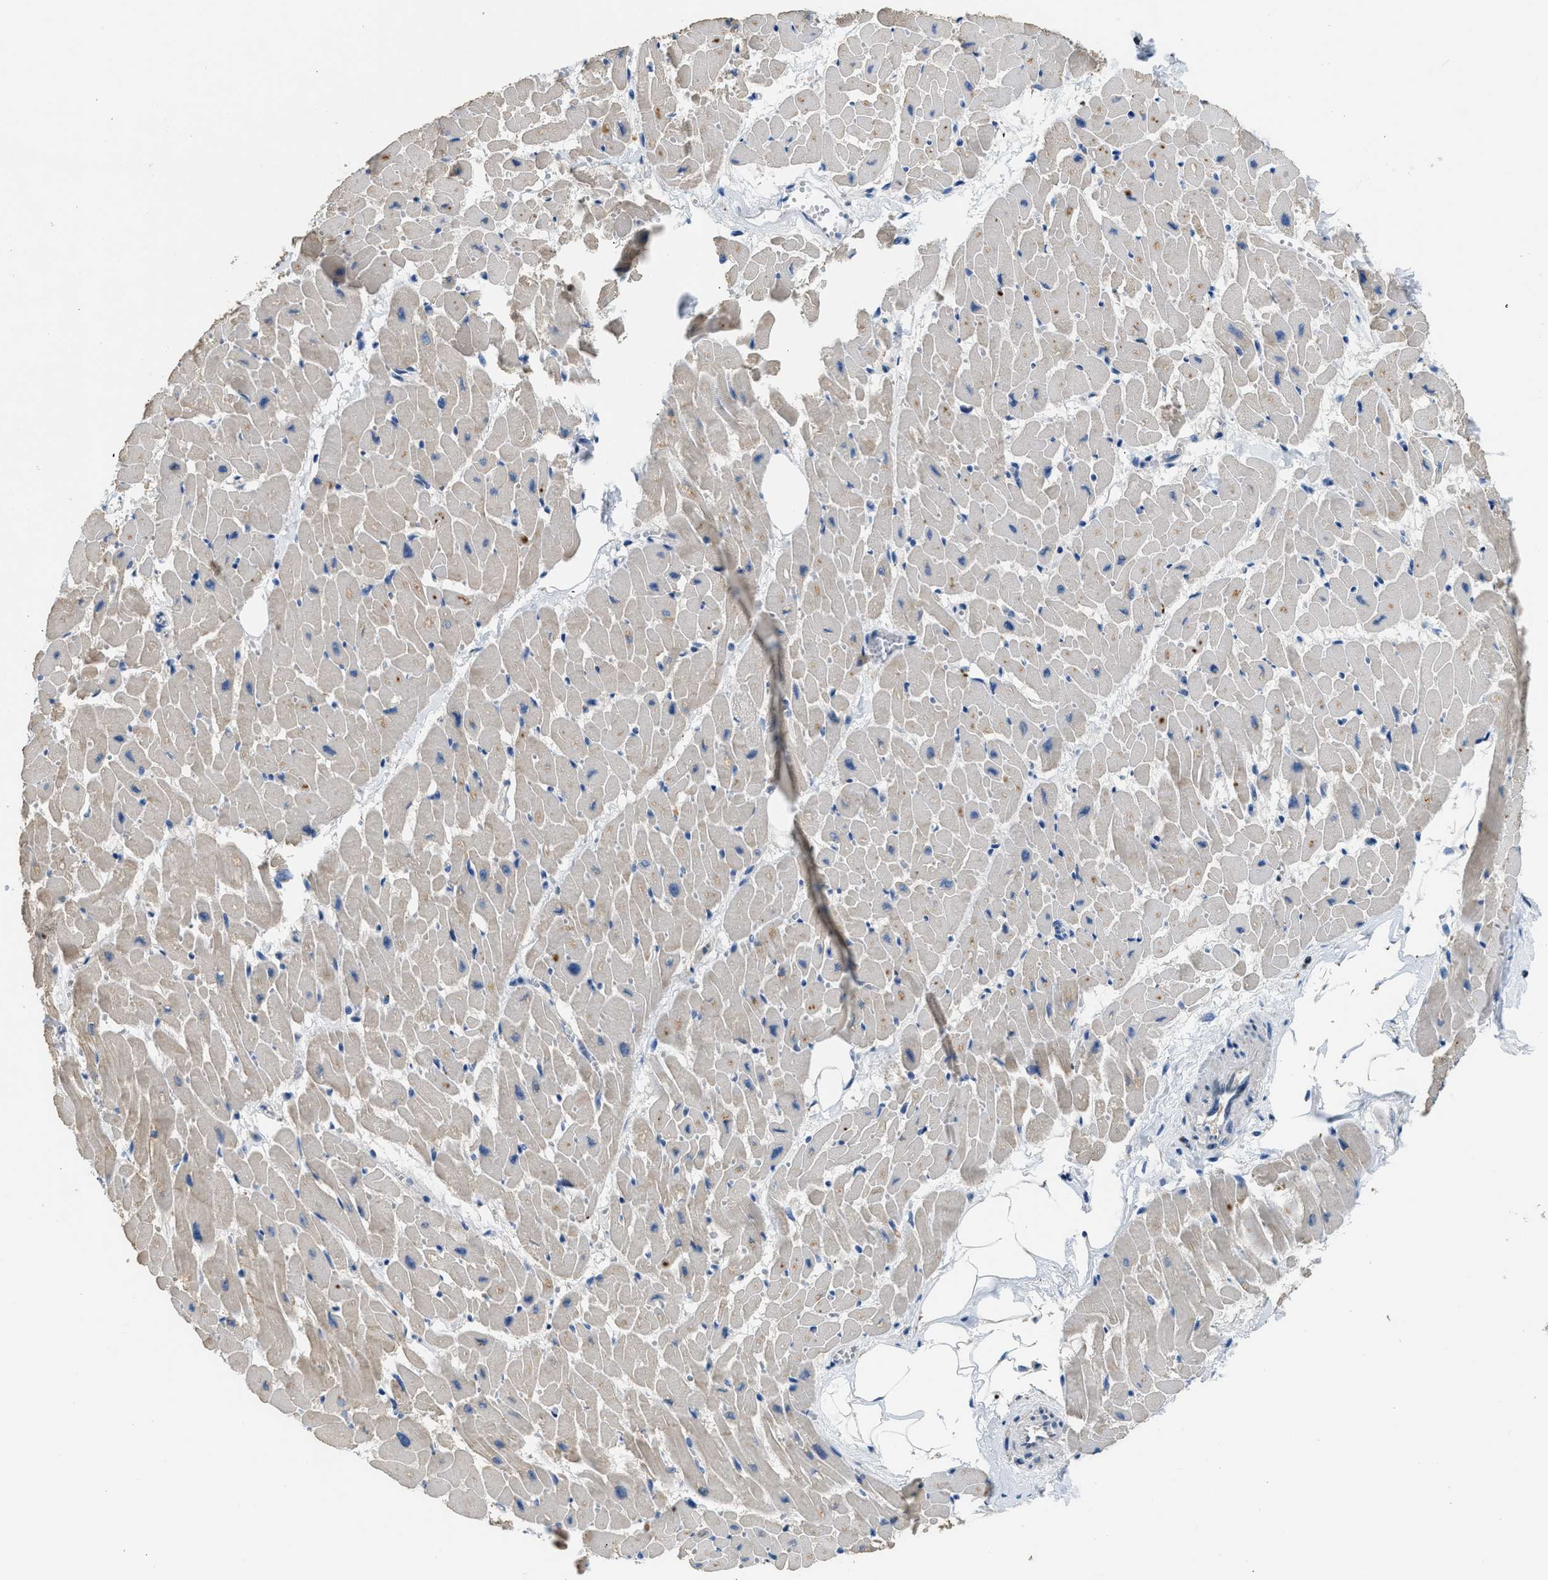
{"staining": {"intensity": "weak", "quantity": "<25%", "location": "cytoplasmic/membranous"}, "tissue": "heart muscle", "cell_type": "Cardiomyocytes", "image_type": "normal", "snomed": [{"axis": "morphology", "description": "Normal tissue, NOS"}, {"axis": "topography", "description": "Heart"}], "caption": "Heart muscle was stained to show a protein in brown. There is no significant staining in cardiomyocytes. Nuclei are stained in blue.", "gene": "TOX", "patient": {"sex": "female", "age": 19}}